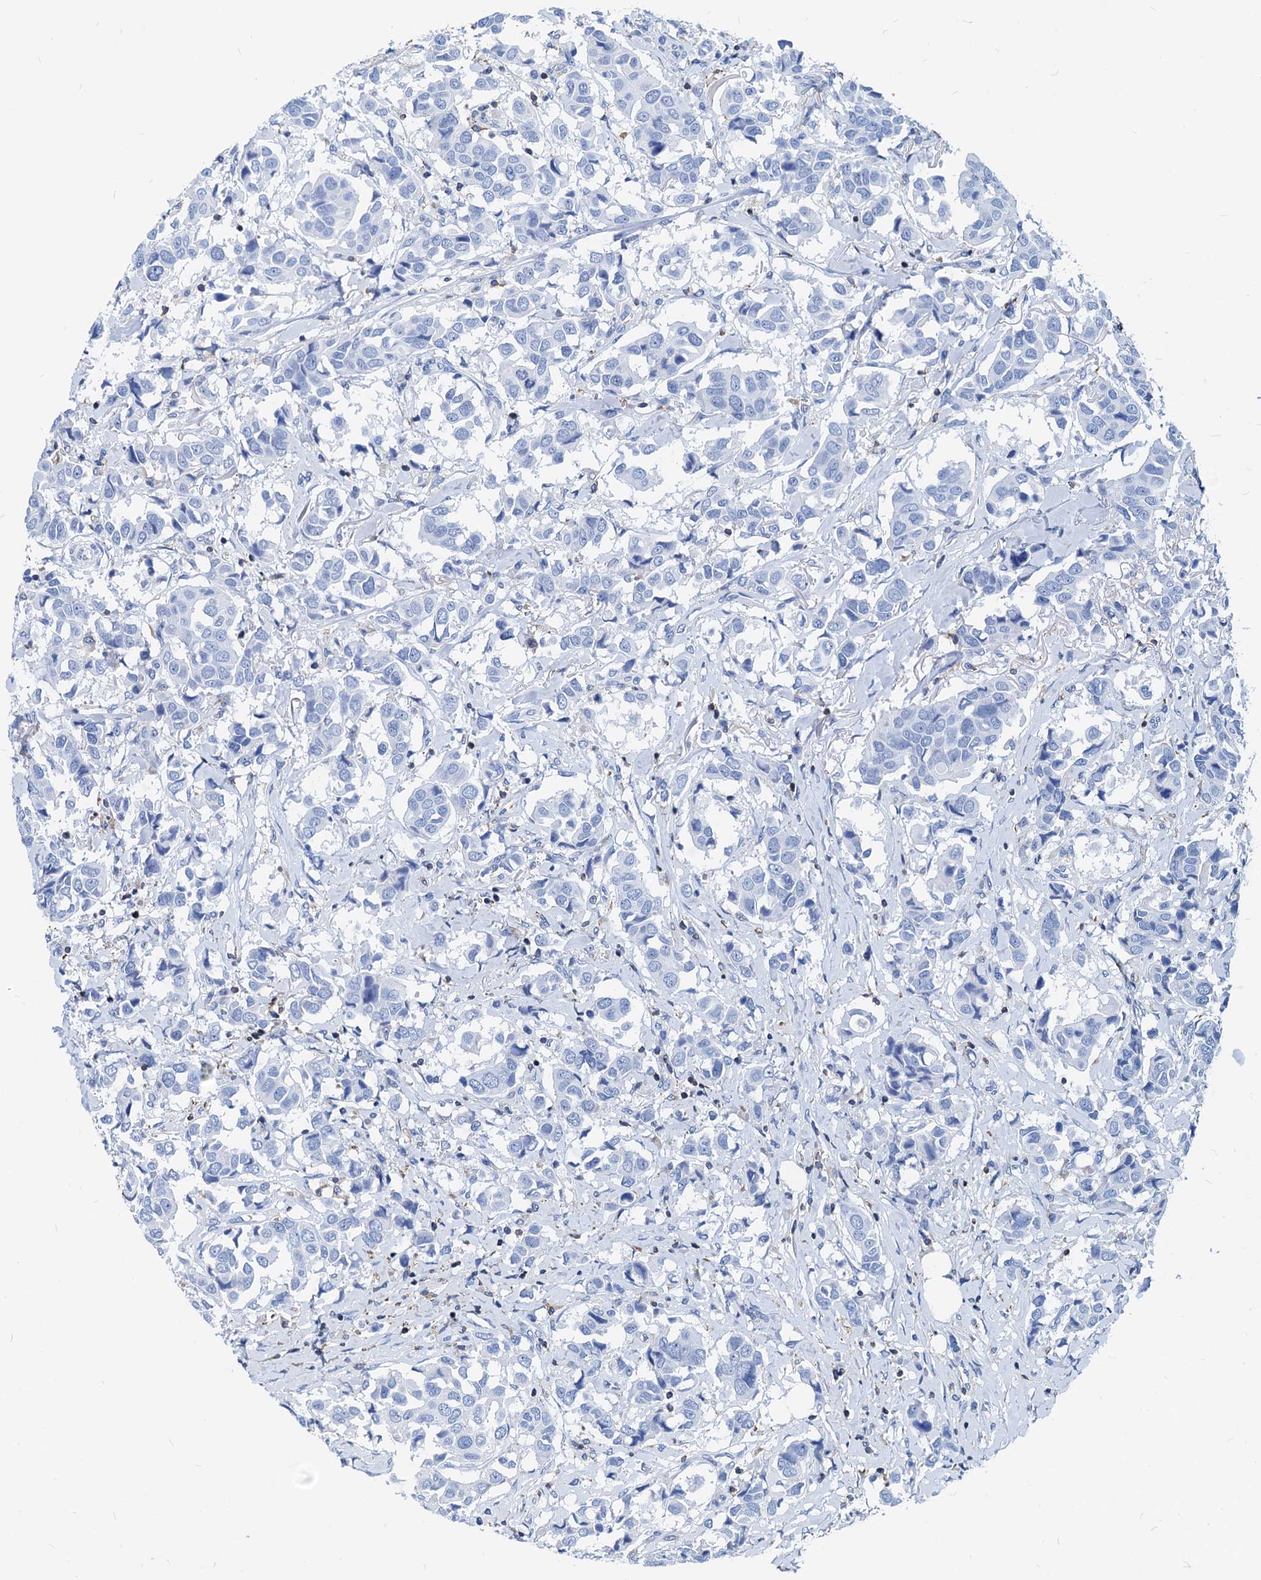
{"staining": {"intensity": "negative", "quantity": "none", "location": "none"}, "tissue": "breast cancer", "cell_type": "Tumor cells", "image_type": "cancer", "snomed": [{"axis": "morphology", "description": "Duct carcinoma"}, {"axis": "topography", "description": "Breast"}], "caption": "A histopathology image of human infiltrating ductal carcinoma (breast) is negative for staining in tumor cells. The staining was performed using DAB to visualize the protein expression in brown, while the nuclei were stained in blue with hematoxylin (Magnification: 20x).", "gene": "LCP2", "patient": {"sex": "female", "age": 80}}